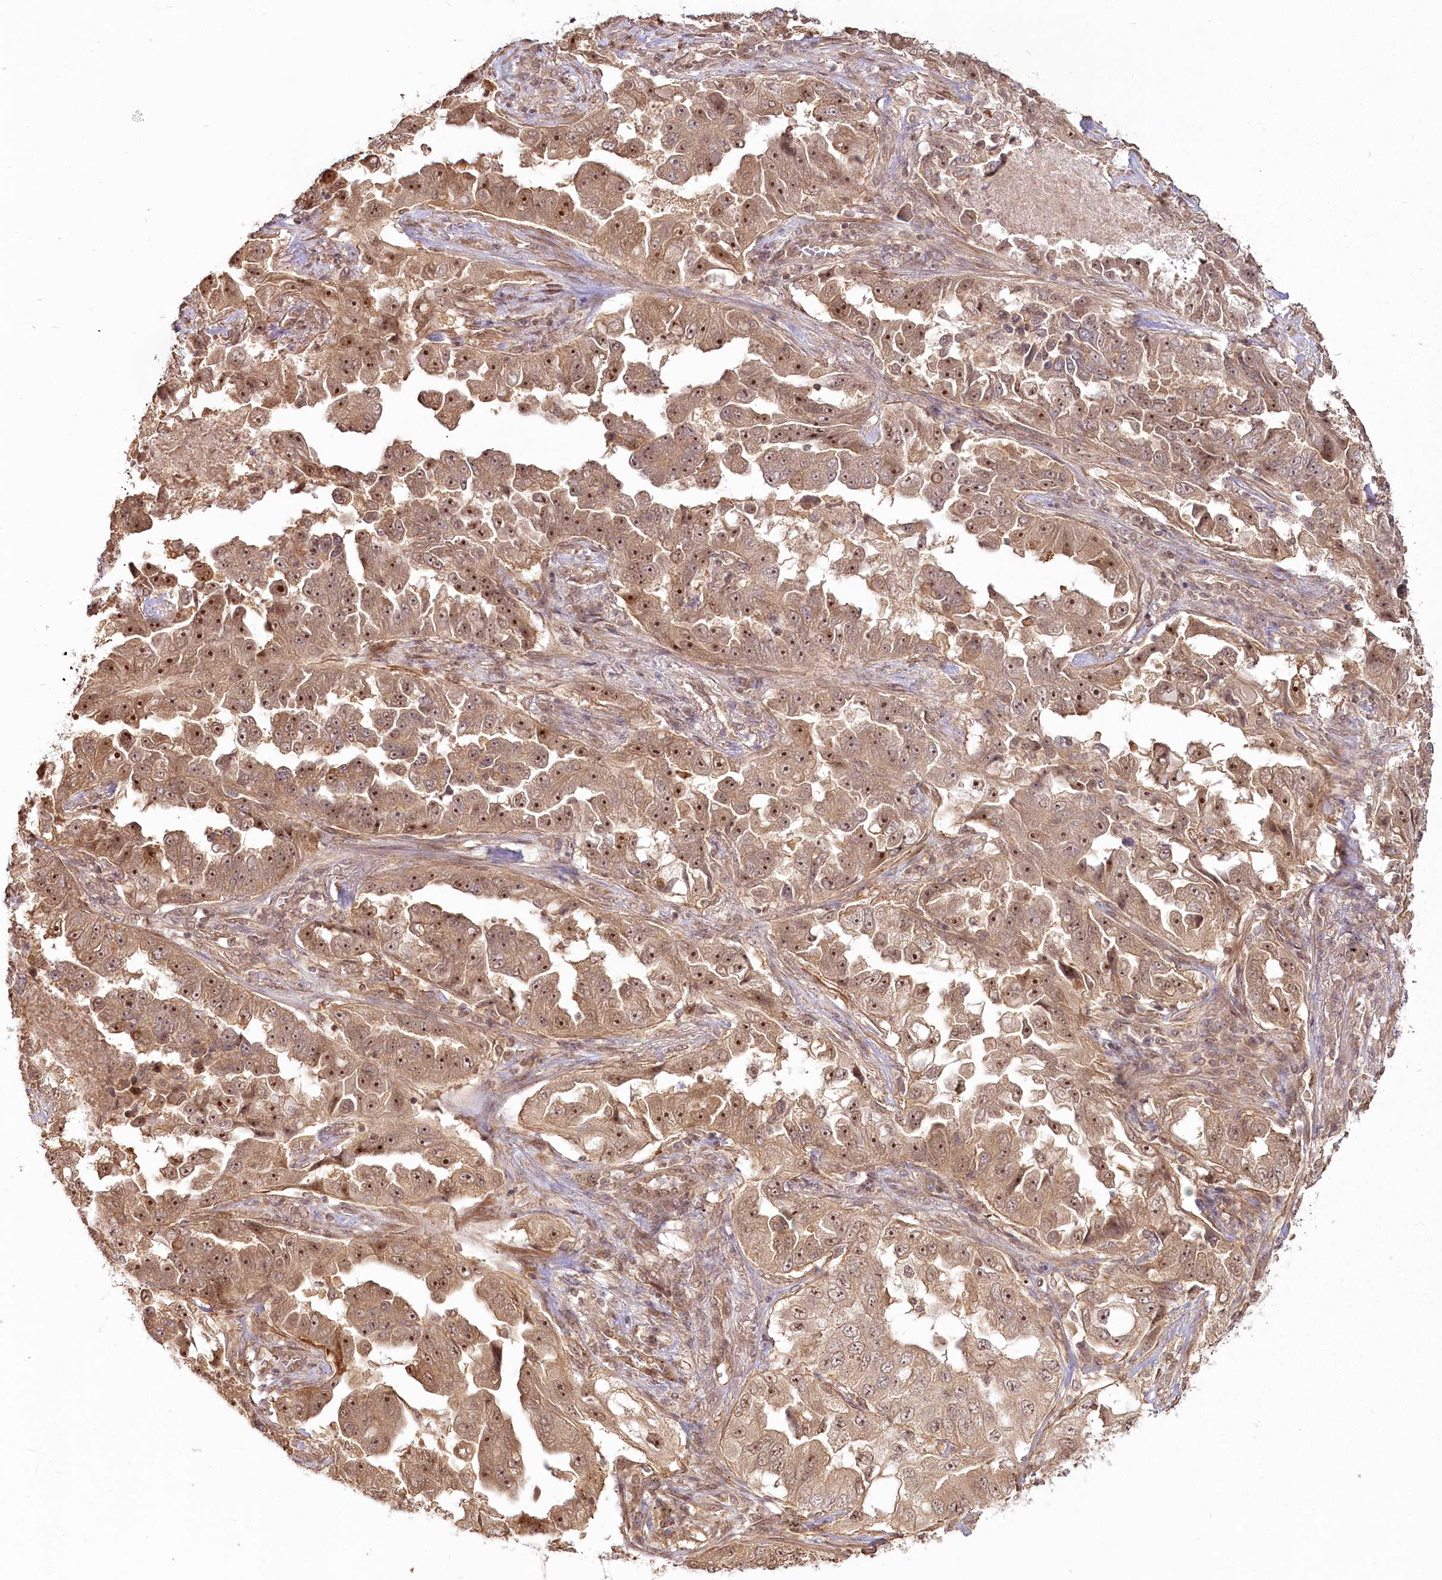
{"staining": {"intensity": "strong", "quantity": ">75%", "location": "cytoplasmic/membranous,nuclear"}, "tissue": "lung cancer", "cell_type": "Tumor cells", "image_type": "cancer", "snomed": [{"axis": "morphology", "description": "Adenocarcinoma, NOS"}, {"axis": "topography", "description": "Lung"}], "caption": "Protein expression analysis of human lung cancer (adenocarcinoma) reveals strong cytoplasmic/membranous and nuclear staining in about >75% of tumor cells.", "gene": "R3HDM2", "patient": {"sex": "female", "age": 51}}